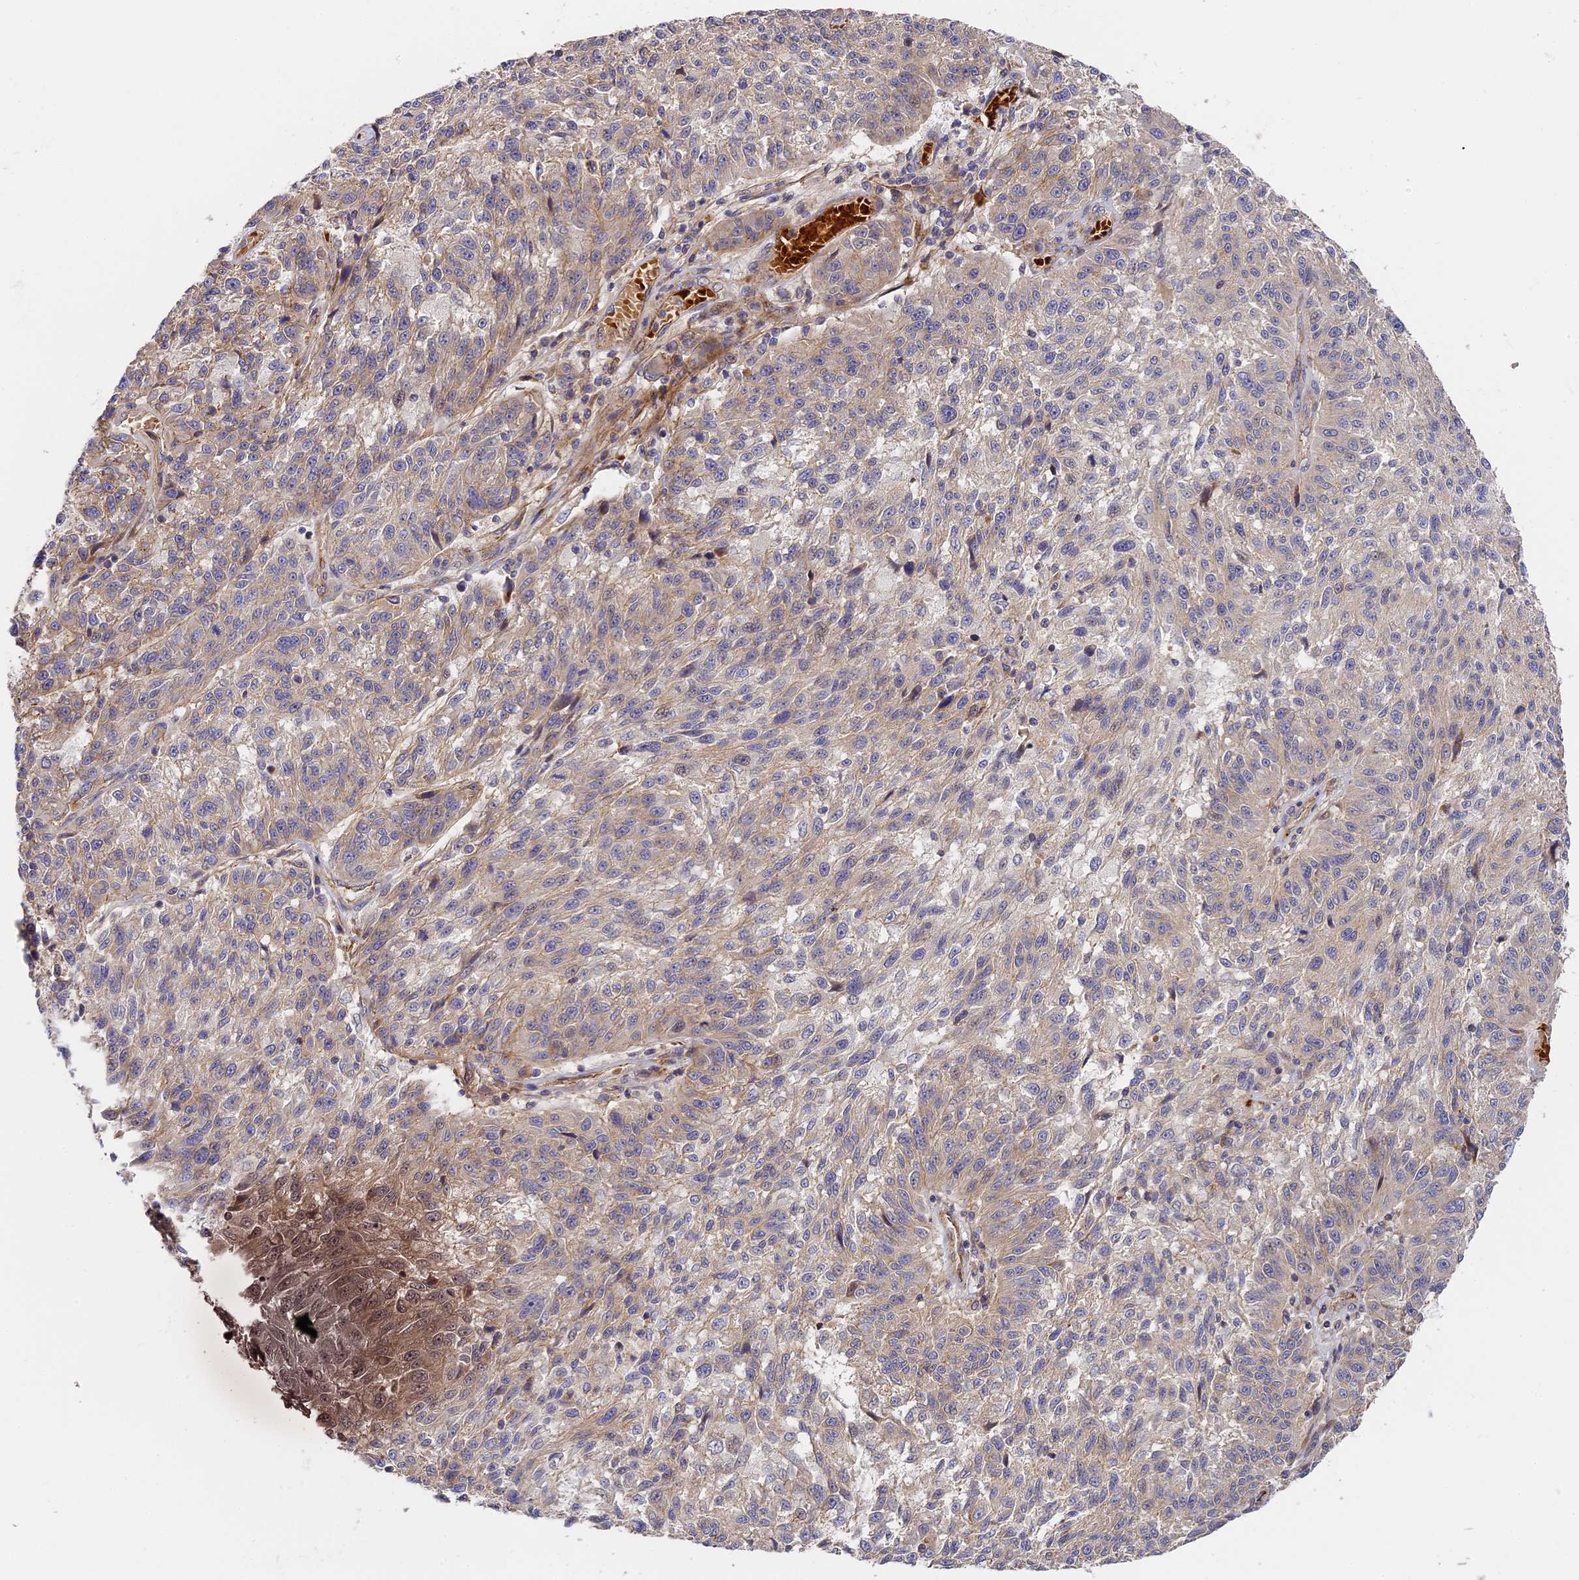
{"staining": {"intensity": "weak", "quantity": "<25%", "location": "cytoplasmic/membranous"}, "tissue": "melanoma", "cell_type": "Tumor cells", "image_type": "cancer", "snomed": [{"axis": "morphology", "description": "Malignant melanoma, NOS"}, {"axis": "topography", "description": "Skin"}], "caption": "This image is of melanoma stained with IHC to label a protein in brown with the nuclei are counter-stained blue. There is no staining in tumor cells. Nuclei are stained in blue.", "gene": "MISP3", "patient": {"sex": "male", "age": 53}}